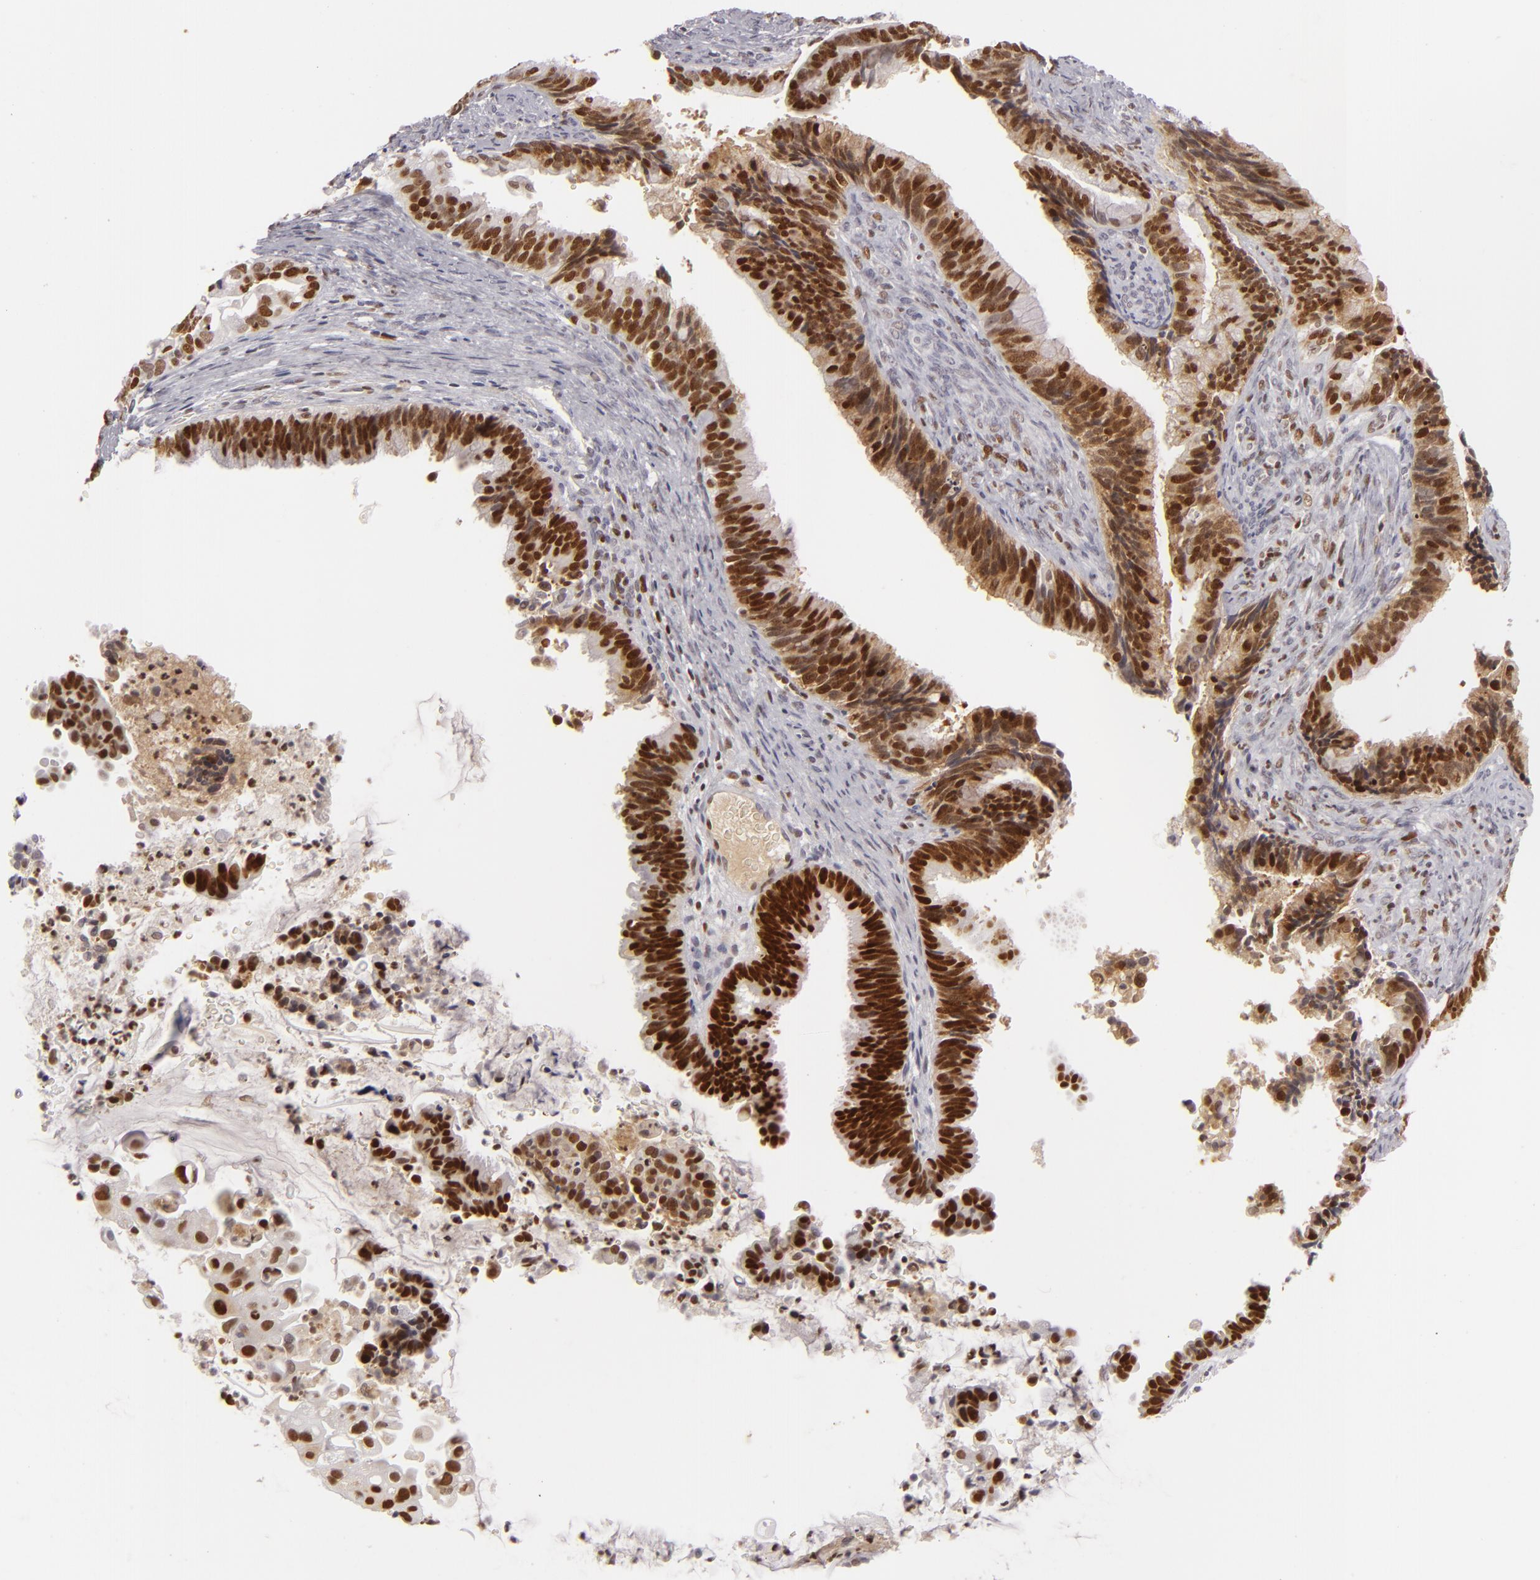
{"staining": {"intensity": "strong", "quantity": ">75%", "location": "nuclear"}, "tissue": "cervical cancer", "cell_type": "Tumor cells", "image_type": "cancer", "snomed": [{"axis": "morphology", "description": "Adenocarcinoma, NOS"}, {"axis": "topography", "description": "Cervix"}], "caption": "Strong nuclear protein expression is identified in approximately >75% of tumor cells in cervical adenocarcinoma. The staining was performed using DAB (3,3'-diaminobenzidine), with brown indicating positive protein expression. Nuclei are stained blue with hematoxylin.", "gene": "FEN1", "patient": {"sex": "female", "age": 47}}